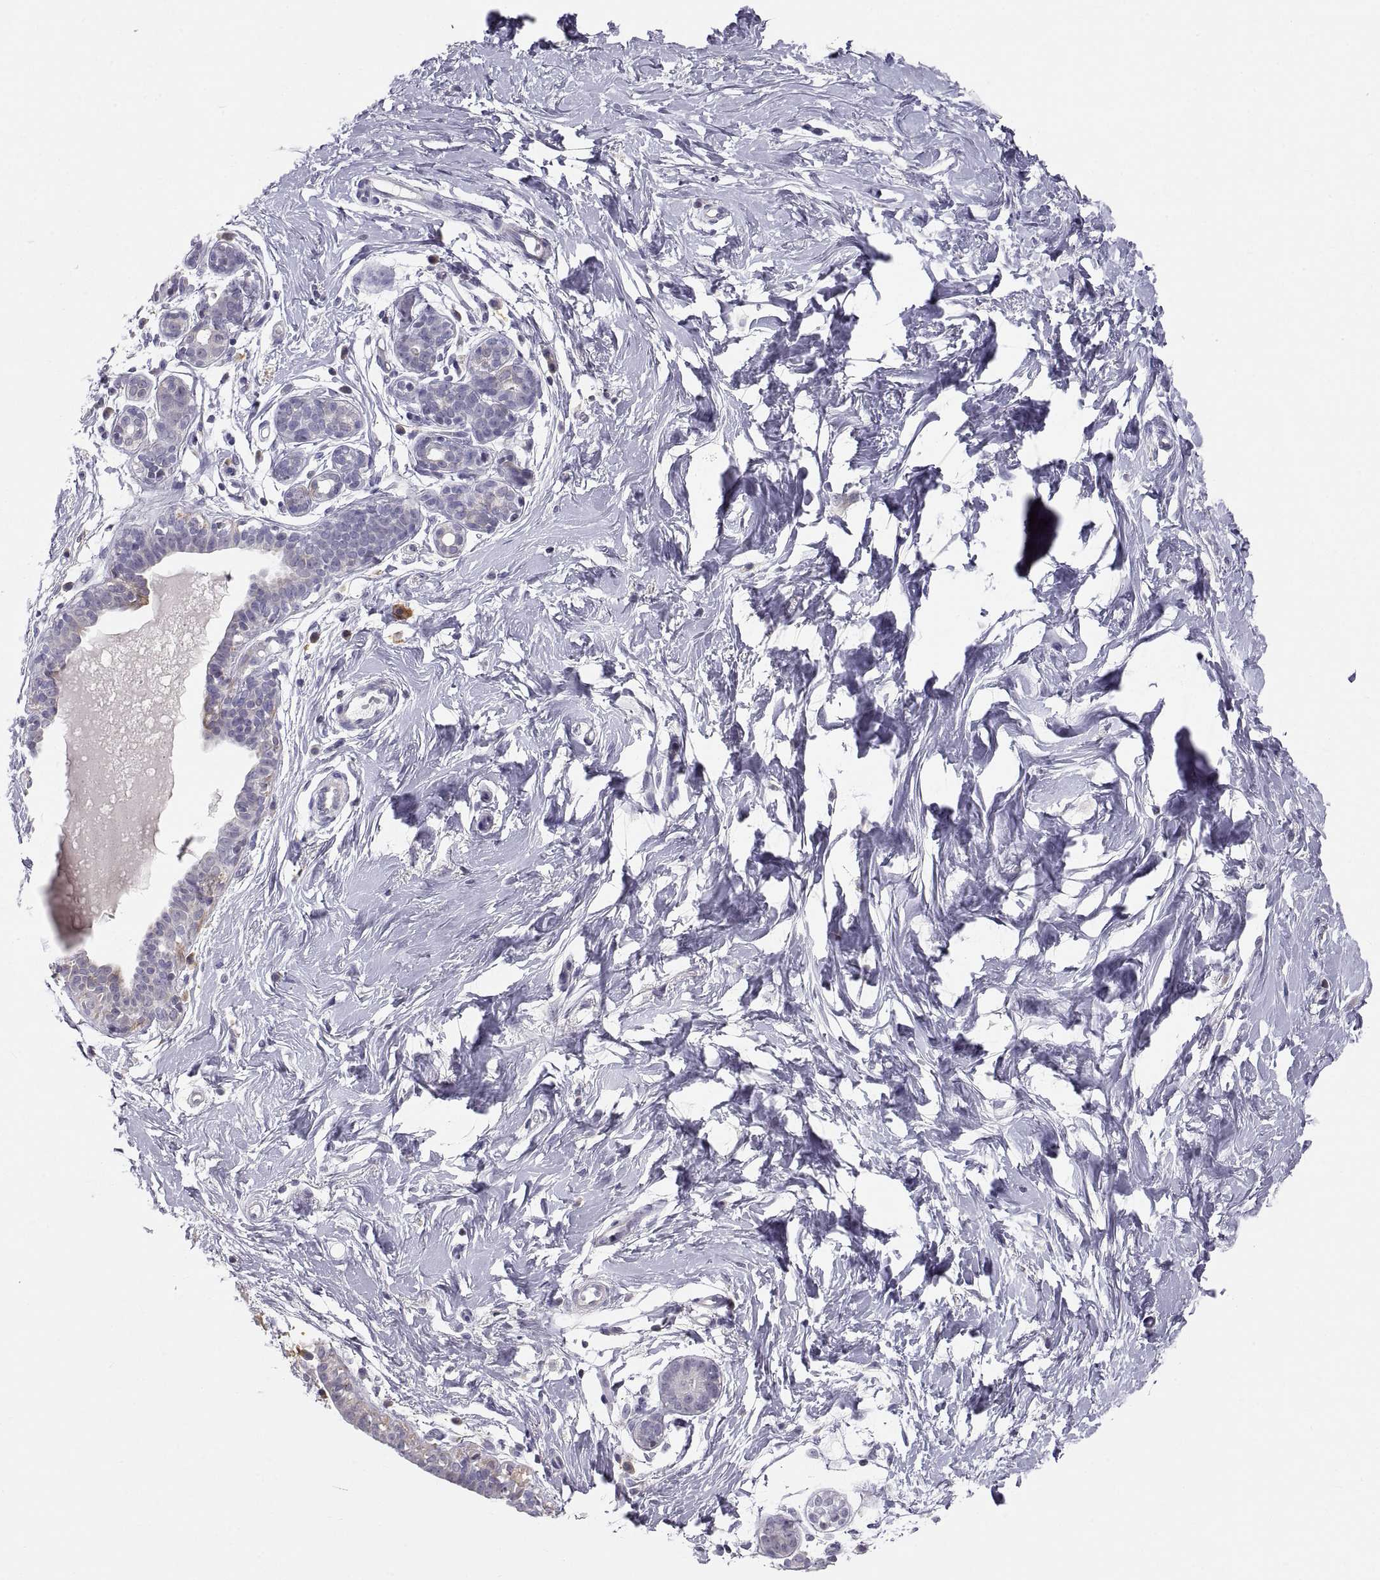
{"staining": {"intensity": "negative", "quantity": "none", "location": "none"}, "tissue": "breast", "cell_type": "Adipocytes", "image_type": "normal", "snomed": [{"axis": "morphology", "description": "Normal tissue, NOS"}, {"axis": "topography", "description": "Breast"}], "caption": "IHC of benign human breast displays no expression in adipocytes.", "gene": "ERO1A", "patient": {"sex": "female", "age": 37}}